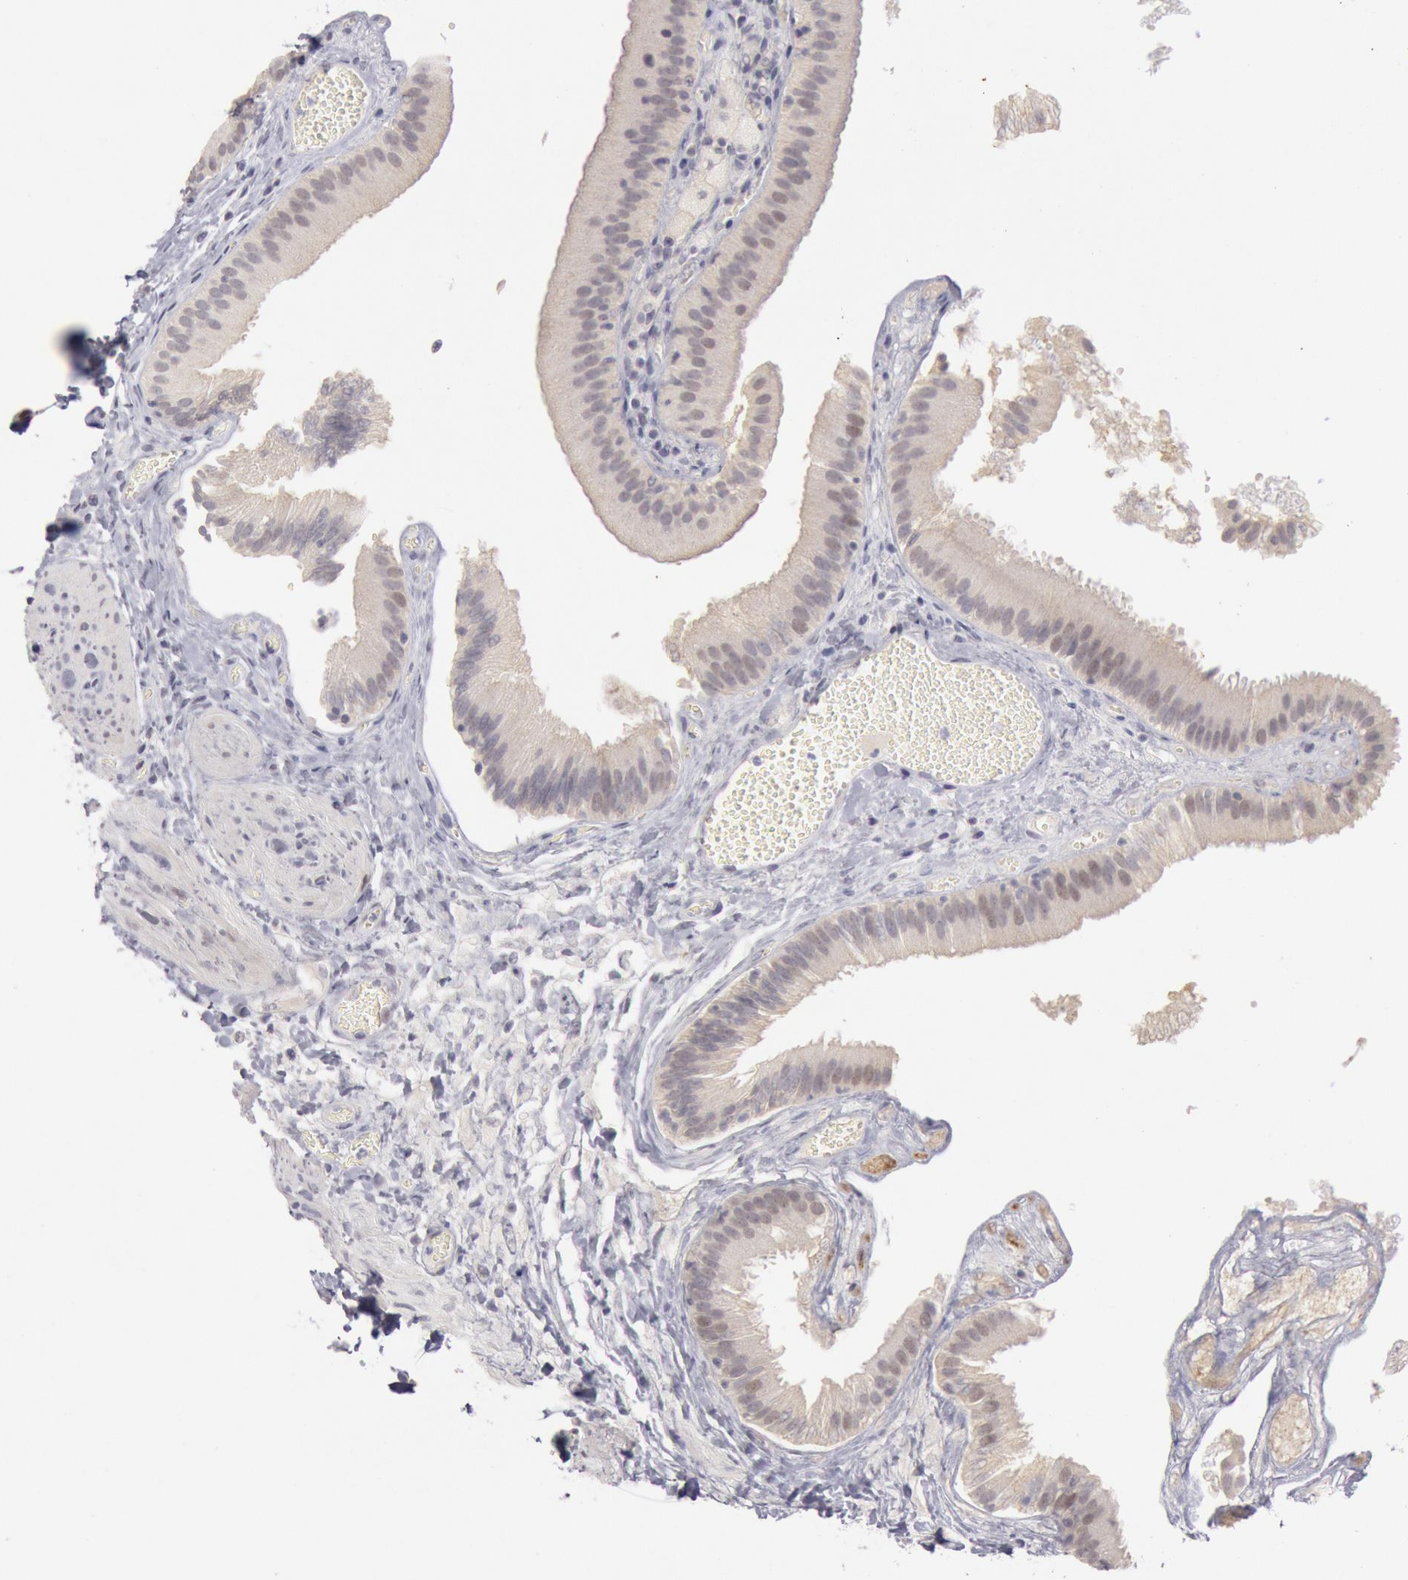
{"staining": {"intensity": "weak", "quantity": ">75%", "location": "cytoplasmic/membranous"}, "tissue": "gallbladder", "cell_type": "Glandular cells", "image_type": "normal", "snomed": [{"axis": "morphology", "description": "Normal tissue, NOS"}, {"axis": "topography", "description": "Gallbladder"}], "caption": "Human gallbladder stained with a brown dye displays weak cytoplasmic/membranous positive expression in approximately >75% of glandular cells.", "gene": "JOSD1", "patient": {"sex": "female", "age": 24}}